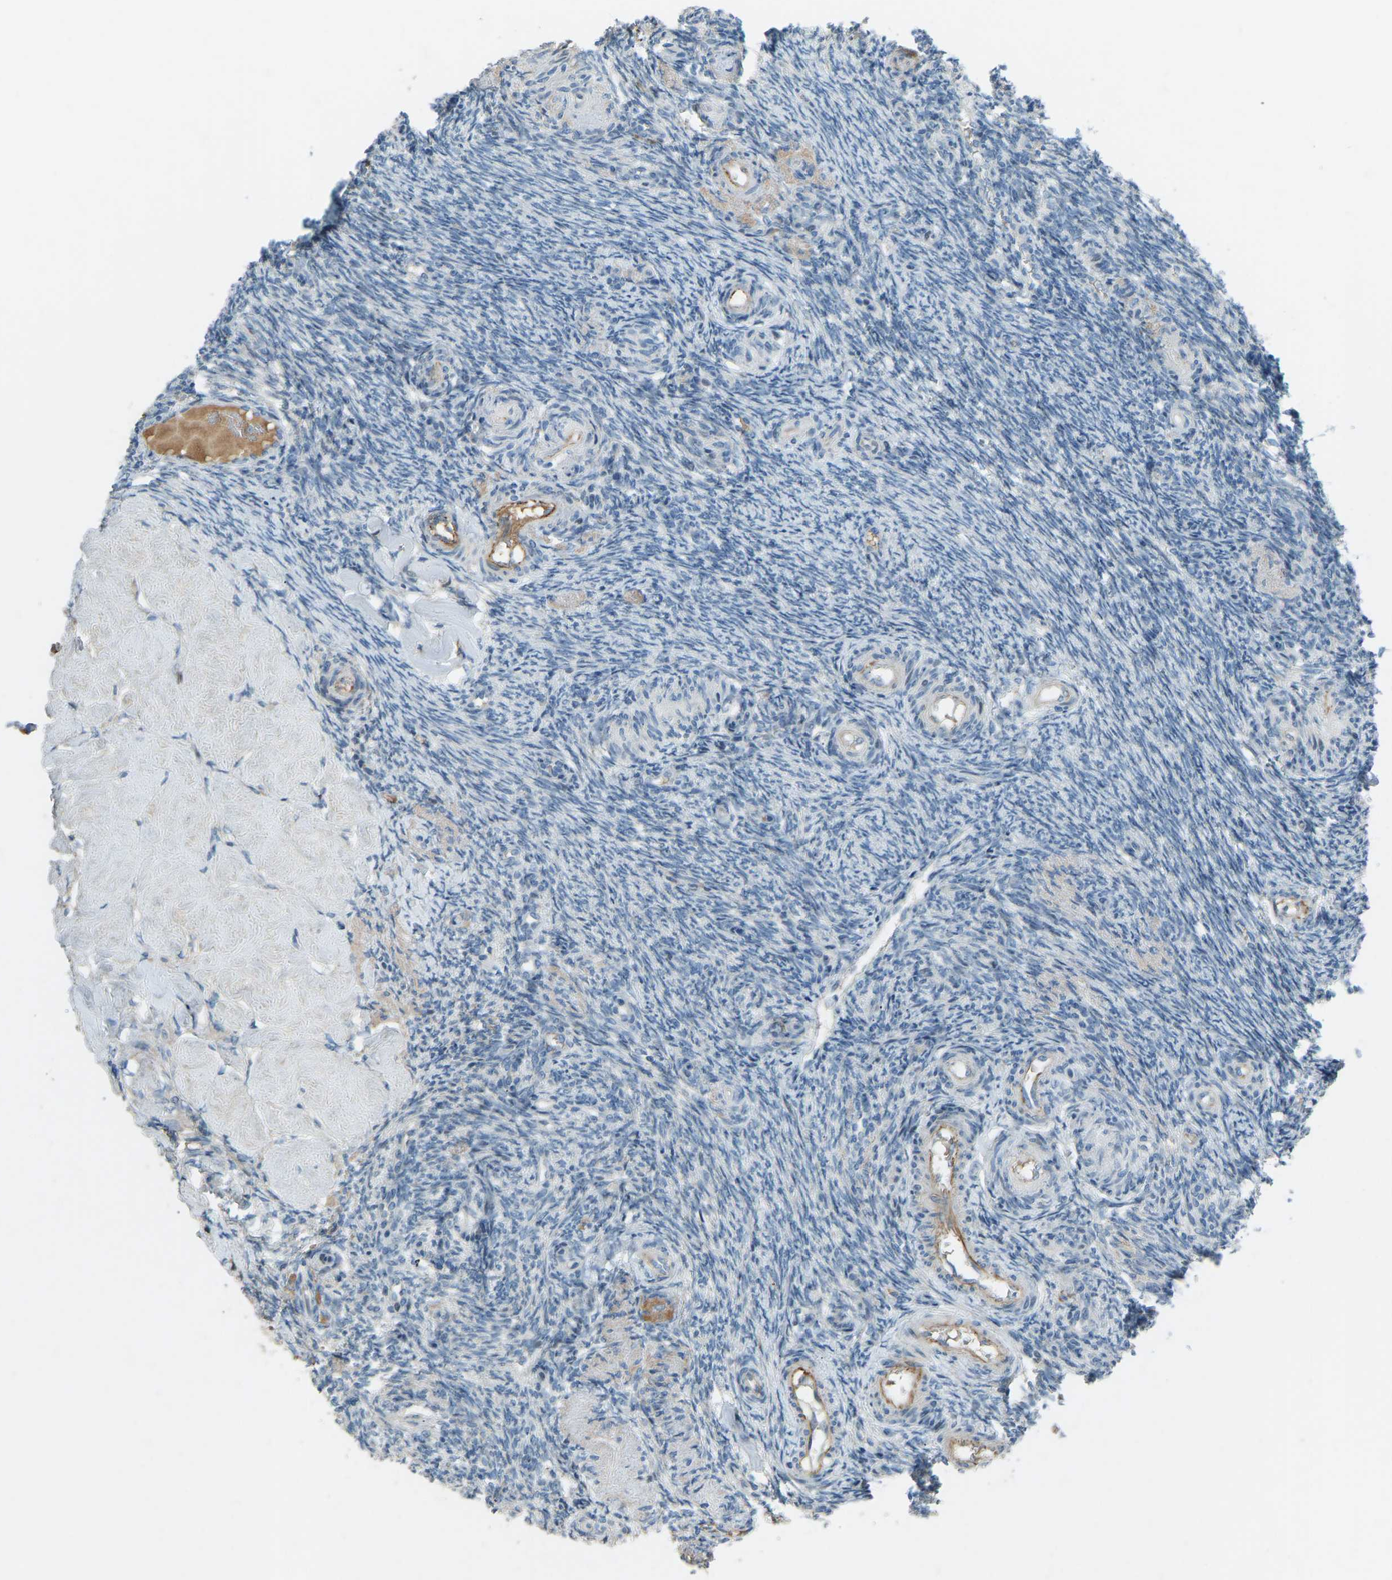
{"staining": {"intensity": "weak", "quantity": ">75%", "location": "cytoplasmic/membranous"}, "tissue": "ovary", "cell_type": "Follicle cells", "image_type": "normal", "snomed": [{"axis": "morphology", "description": "Normal tissue, NOS"}, {"axis": "topography", "description": "Ovary"}], "caption": "Protein analysis of normal ovary demonstrates weak cytoplasmic/membranous positivity in about >75% of follicle cells.", "gene": "FBLN2", "patient": {"sex": "female", "age": 41}}